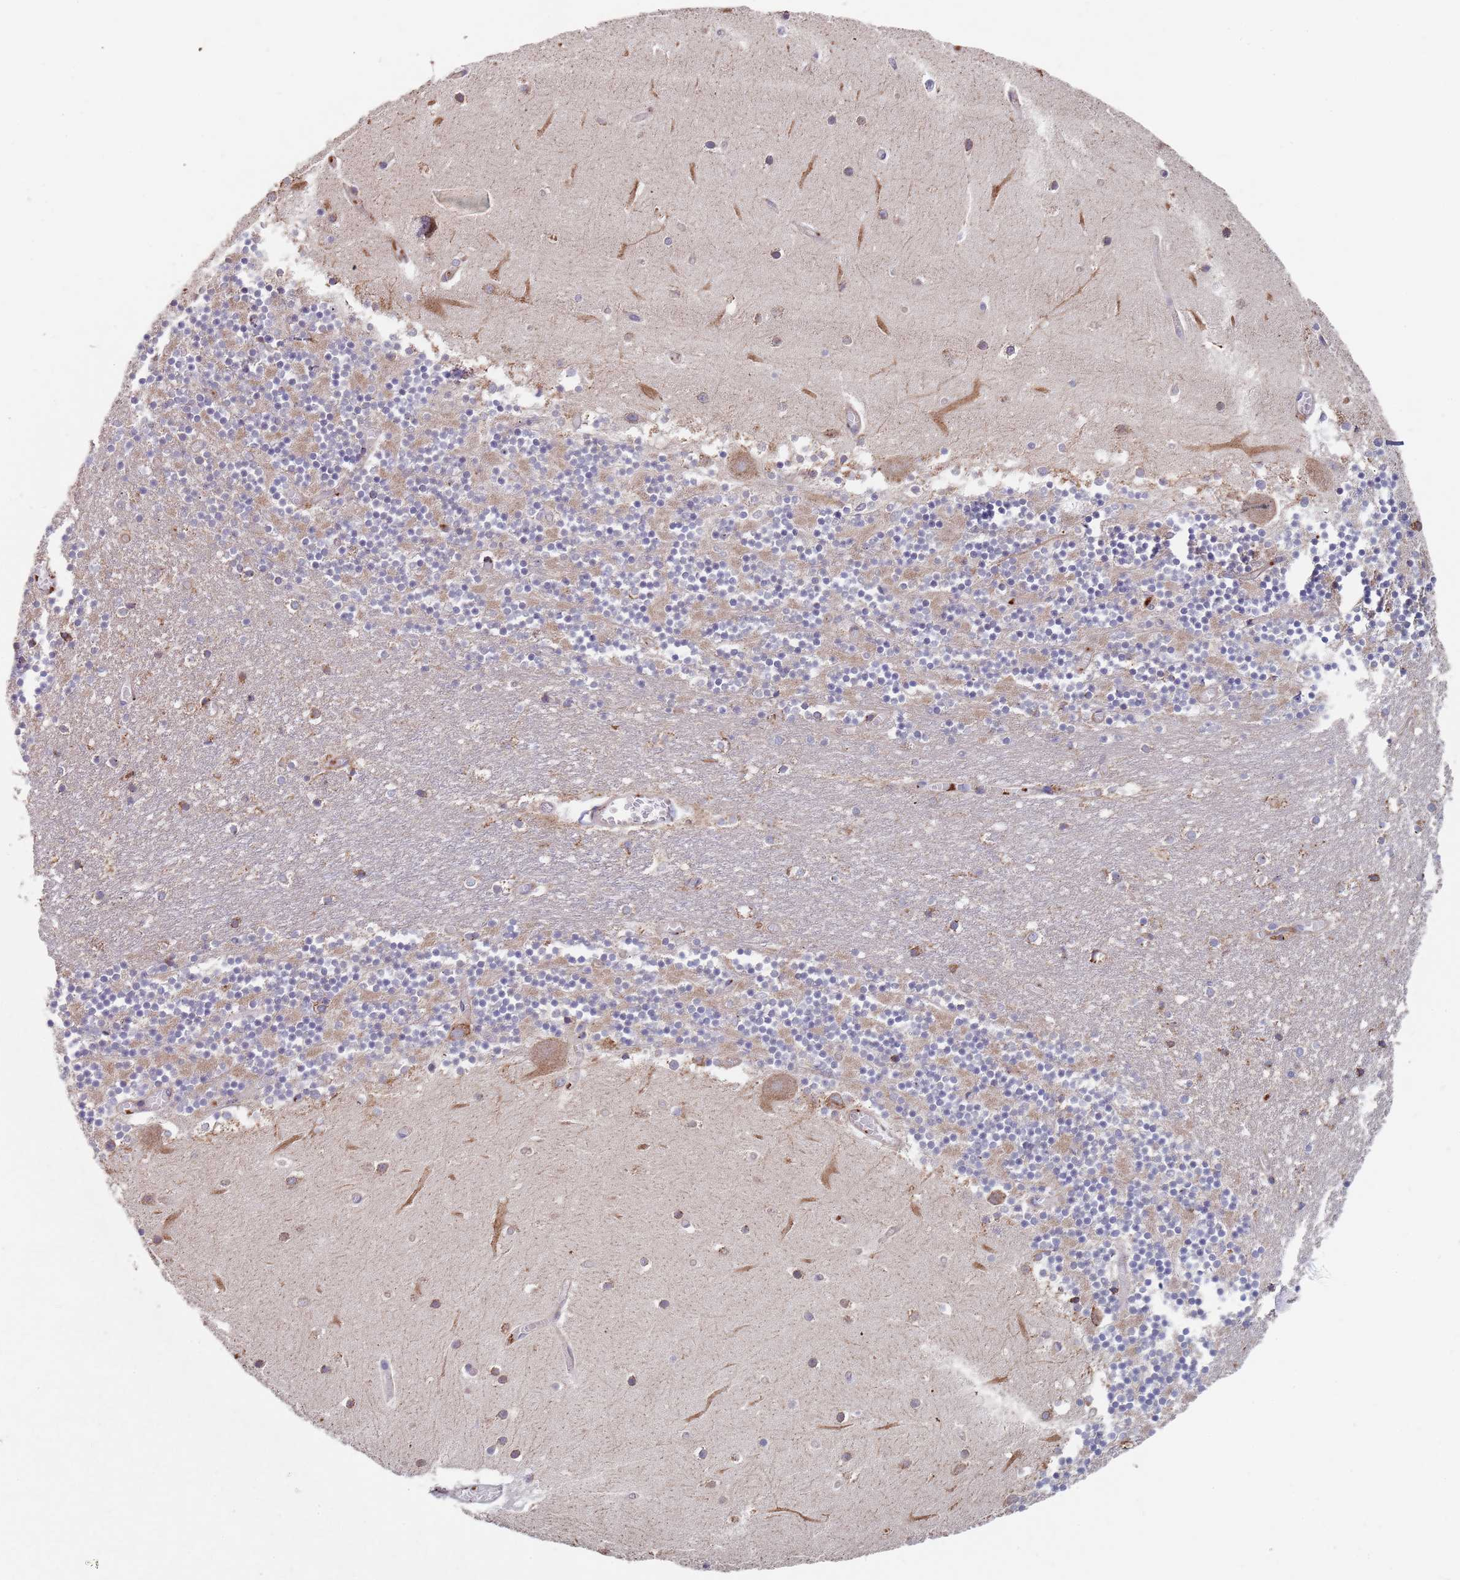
{"staining": {"intensity": "negative", "quantity": "none", "location": "none"}, "tissue": "cerebellum", "cell_type": "Cells in granular layer", "image_type": "normal", "snomed": [{"axis": "morphology", "description": "Normal tissue, NOS"}, {"axis": "topography", "description": "Cerebellum"}], "caption": "Immunohistochemical staining of benign cerebellum shows no significant staining in cells in granular layer. (DAB immunohistochemistry visualized using brightfield microscopy, high magnification).", "gene": "DCUN1D3", "patient": {"sex": "female", "age": 28}}